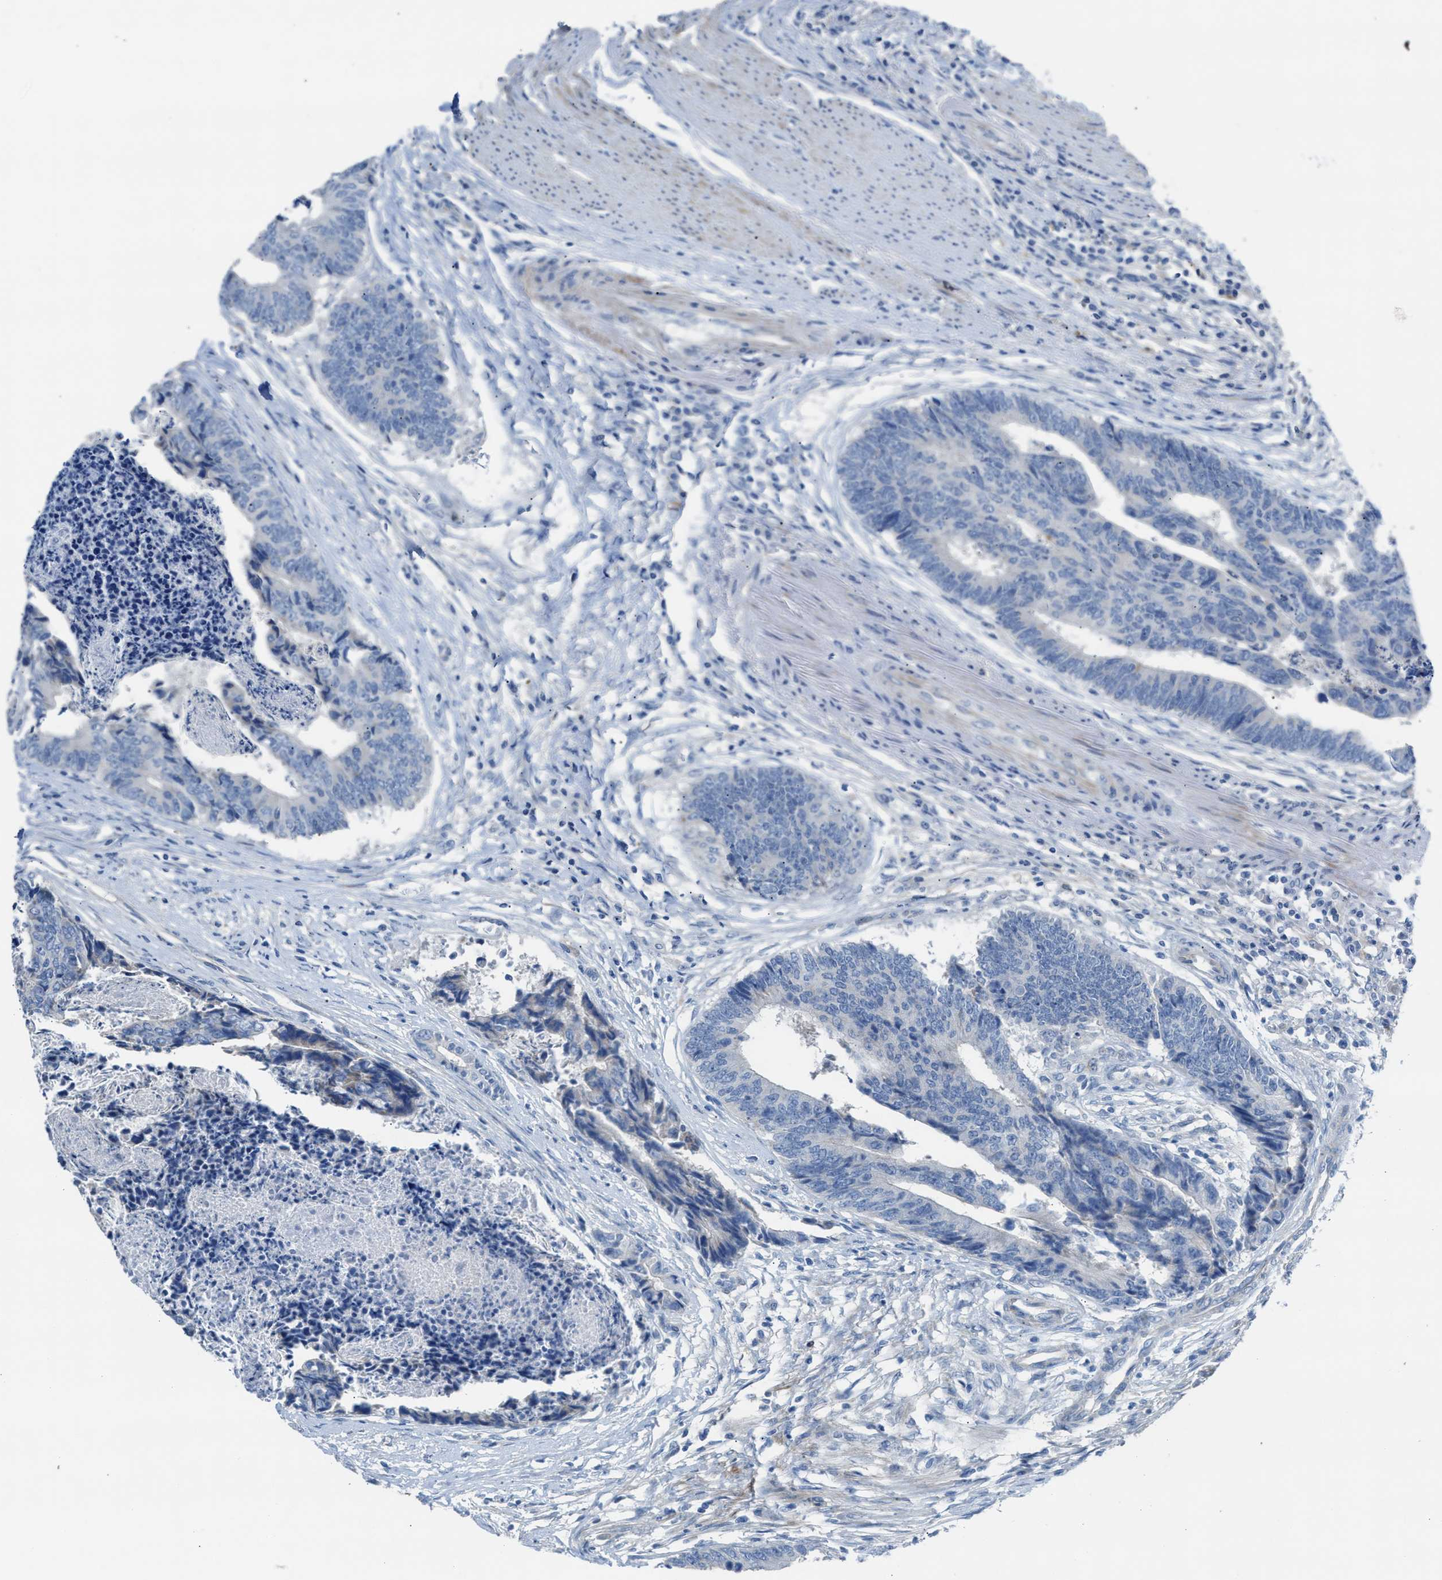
{"staining": {"intensity": "negative", "quantity": "none", "location": "none"}, "tissue": "colorectal cancer", "cell_type": "Tumor cells", "image_type": "cancer", "snomed": [{"axis": "morphology", "description": "Adenocarcinoma, NOS"}, {"axis": "topography", "description": "Rectum"}], "caption": "This is a micrograph of immunohistochemistry (IHC) staining of colorectal adenocarcinoma, which shows no positivity in tumor cells.", "gene": "ASPA", "patient": {"sex": "male", "age": 84}}